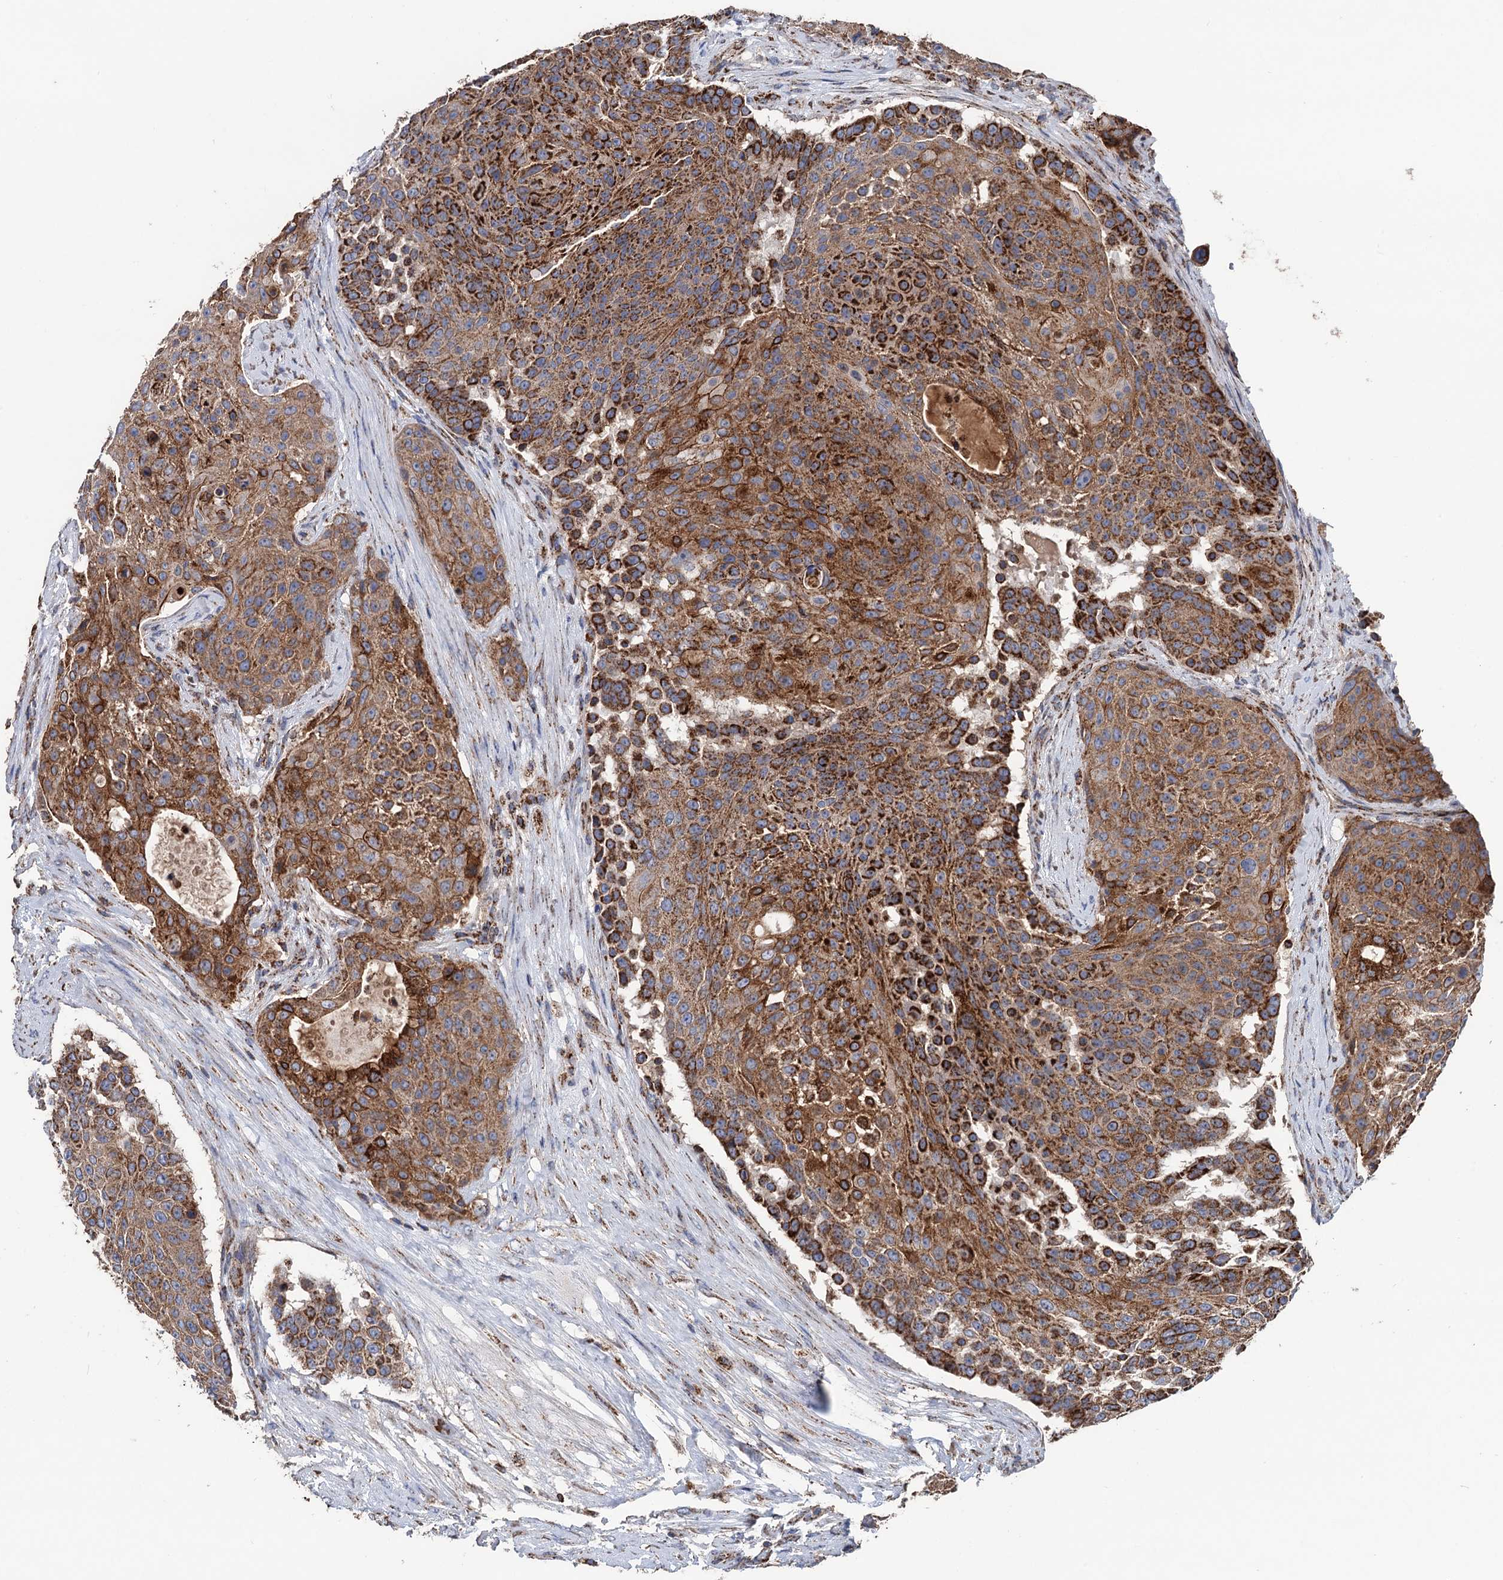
{"staining": {"intensity": "strong", "quantity": ">75%", "location": "cytoplasmic/membranous"}, "tissue": "urothelial cancer", "cell_type": "Tumor cells", "image_type": "cancer", "snomed": [{"axis": "morphology", "description": "Urothelial carcinoma, High grade"}, {"axis": "topography", "description": "Urinary bladder"}], "caption": "The image demonstrates immunohistochemical staining of urothelial carcinoma (high-grade). There is strong cytoplasmic/membranous expression is seen in approximately >75% of tumor cells.", "gene": "DGLUCY", "patient": {"sex": "female", "age": 63}}